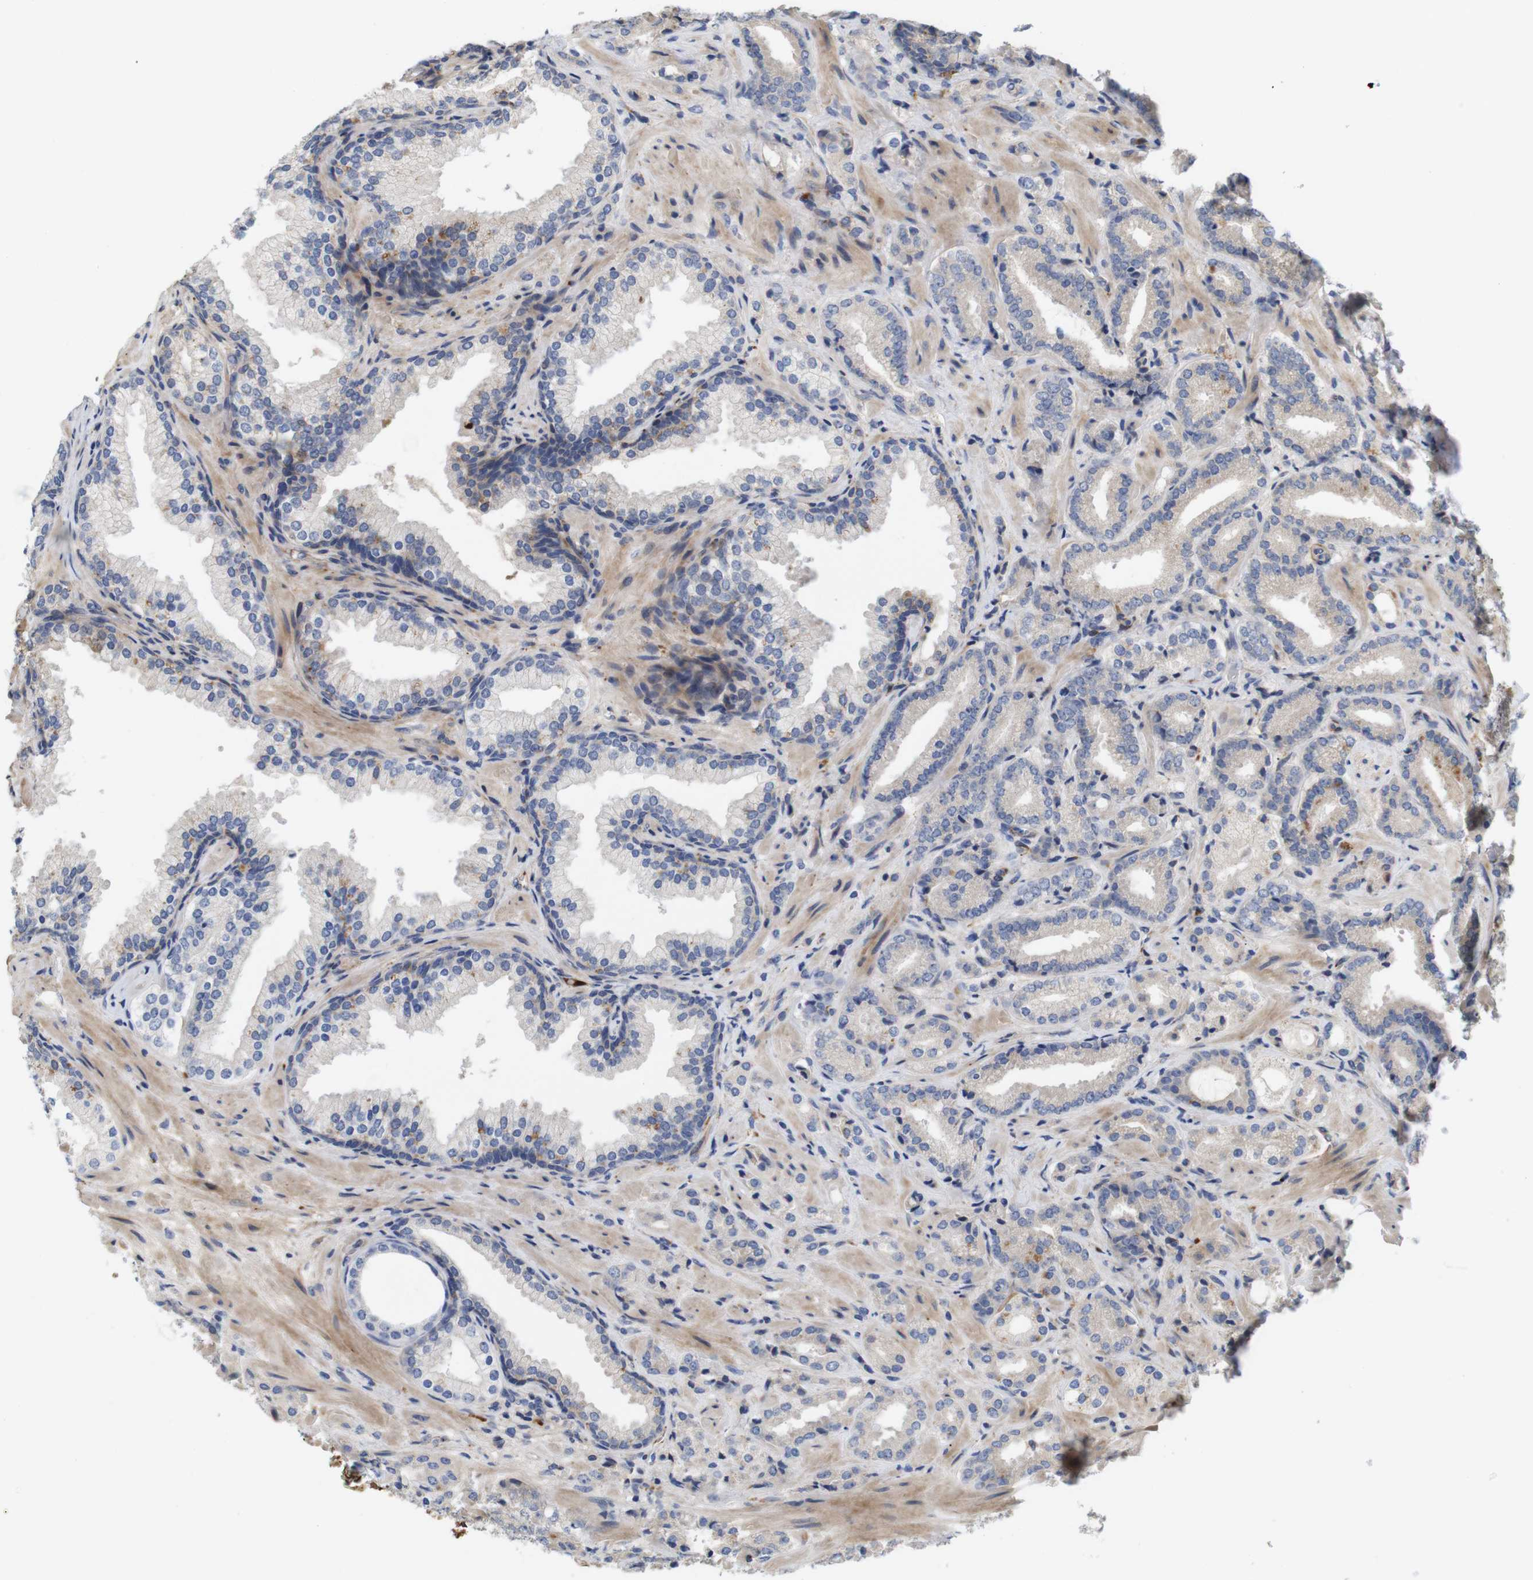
{"staining": {"intensity": "weak", "quantity": "<25%", "location": "cytoplasmic/membranous"}, "tissue": "prostate cancer", "cell_type": "Tumor cells", "image_type": "cancer", "snomed": [{"axis": "morphology", "description": "Adenocarcinoma, High grade"}, {"axis": "topography", "description": "Prostate"}], "caption": "Immunohistochemical staining of human prostate cancer demonstrates no significant staining in tumor cells.", "gene": "SPRY3", "patient": {"sex": "male", "age": 64}}